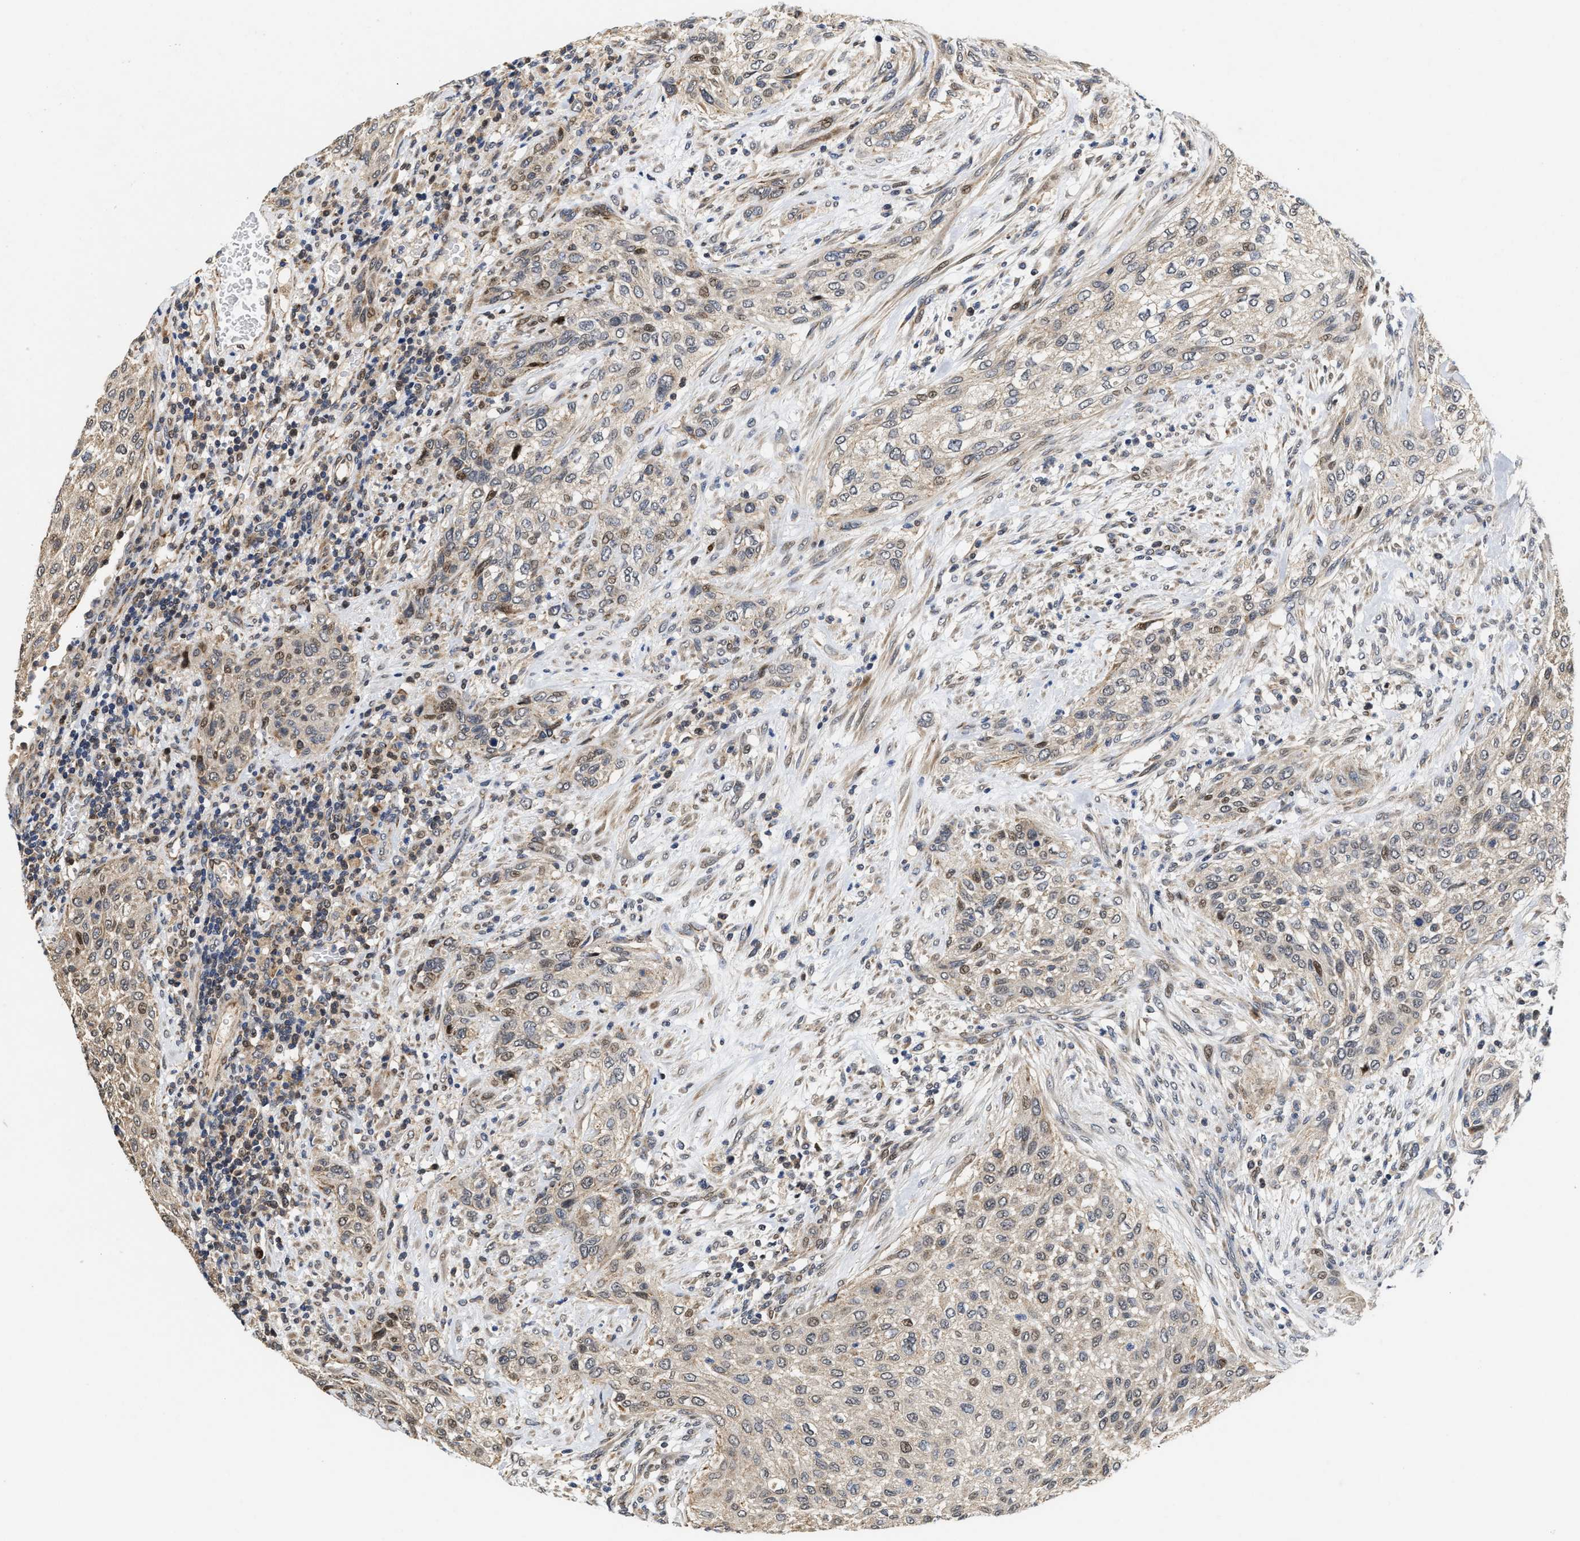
{"staining": {"intensity": "moderate", "quantity": ">75%", "location": "cytoplasmic/membranous"}, "tissue": "urothelial cancer", "cell_type": "Tumor cells", "image_type": "cancer", "snomed": [{"axis": "morphology", "description": "Urothelial carcinoma, Low grade"}, {"axis": "morphology", "description": "Urothelial carcinoma, High grade"}, {"axis": "topography", "description": "Urinary bladder"}], "caption": "Immunohistochemical staining of human low-grade urothelial carcinoma reveals medium levels of moderate cytoplasmic/membranous positivity in about >75% of tumor cells.", "gene": "SCYL2", "patient": {"sex": "male", "age": 35}}